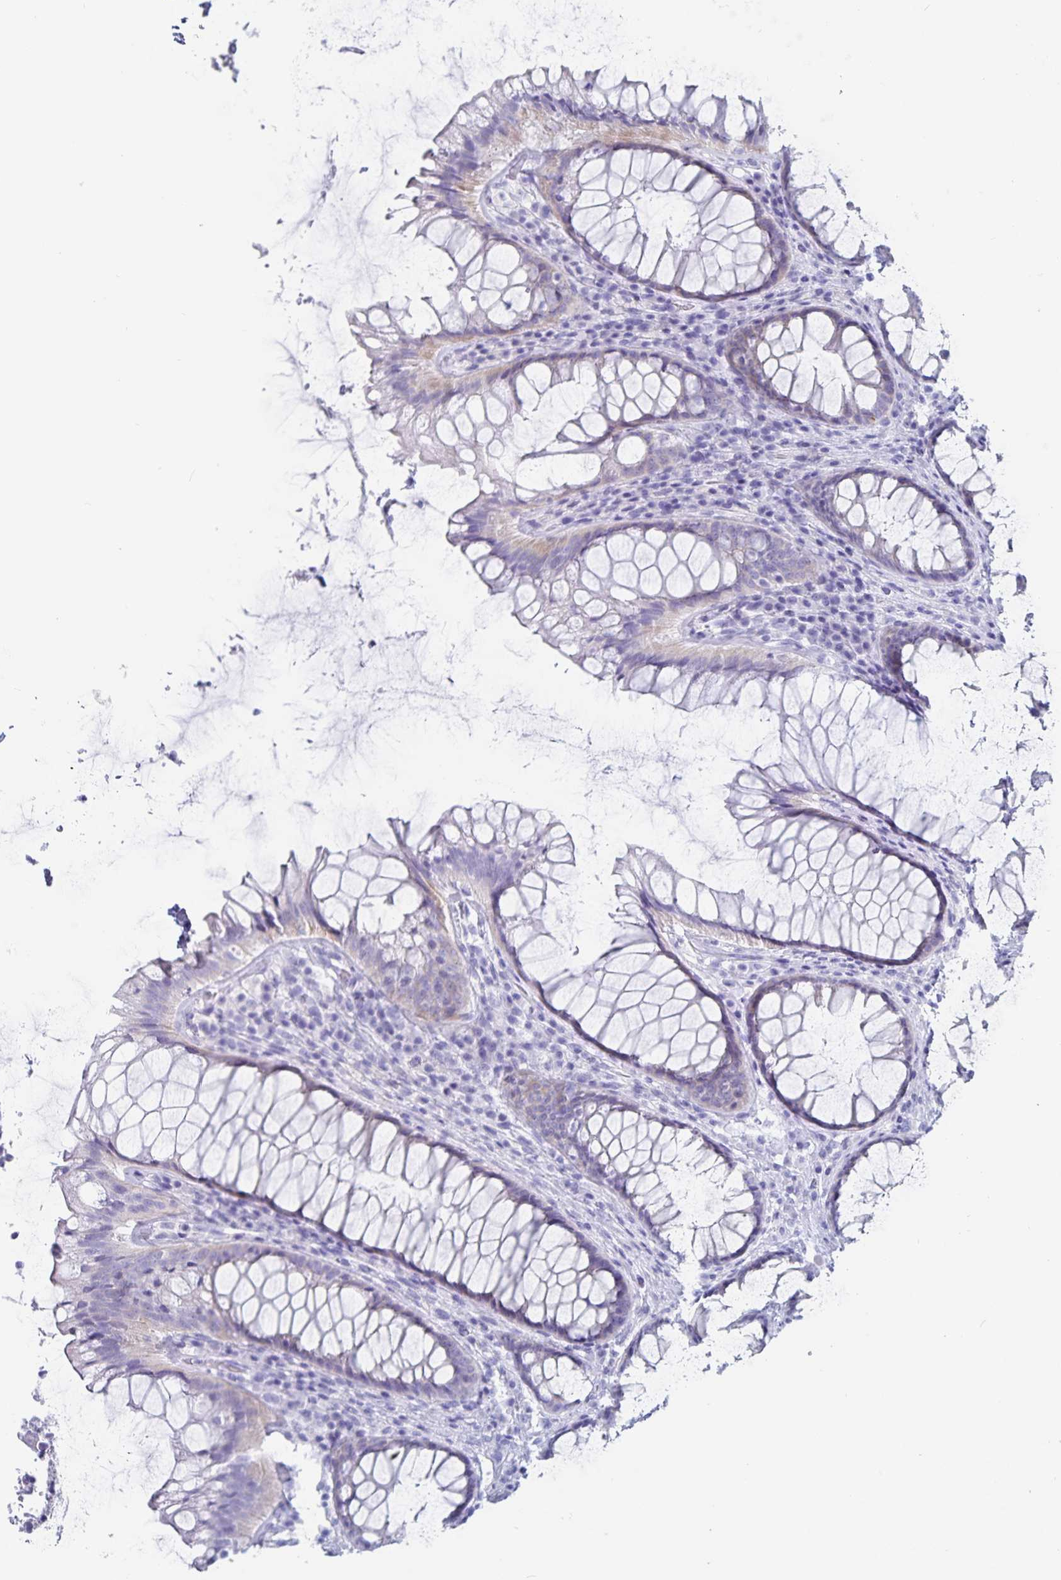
{"staining": {"intensity": "weak", "quantity": "25%-75%", "location": "cytoplasmic/membranous"}, "tissue": "rectum", "cell_type": "Glandular cells", "image_type": "normal", "snomed": [{"axis": "morphology", "description": "Normal tissue, NOS"}, {"axis": "topography", "description": "Rectum"}], "caption": "Human rectum stained with a brown dye shows weak cytoplasmic/membranous positive positivity in approximately 25%-75% of glandular cells.", "gene": "C19orf73", "patient": {"sex": "male", "age": 72}}